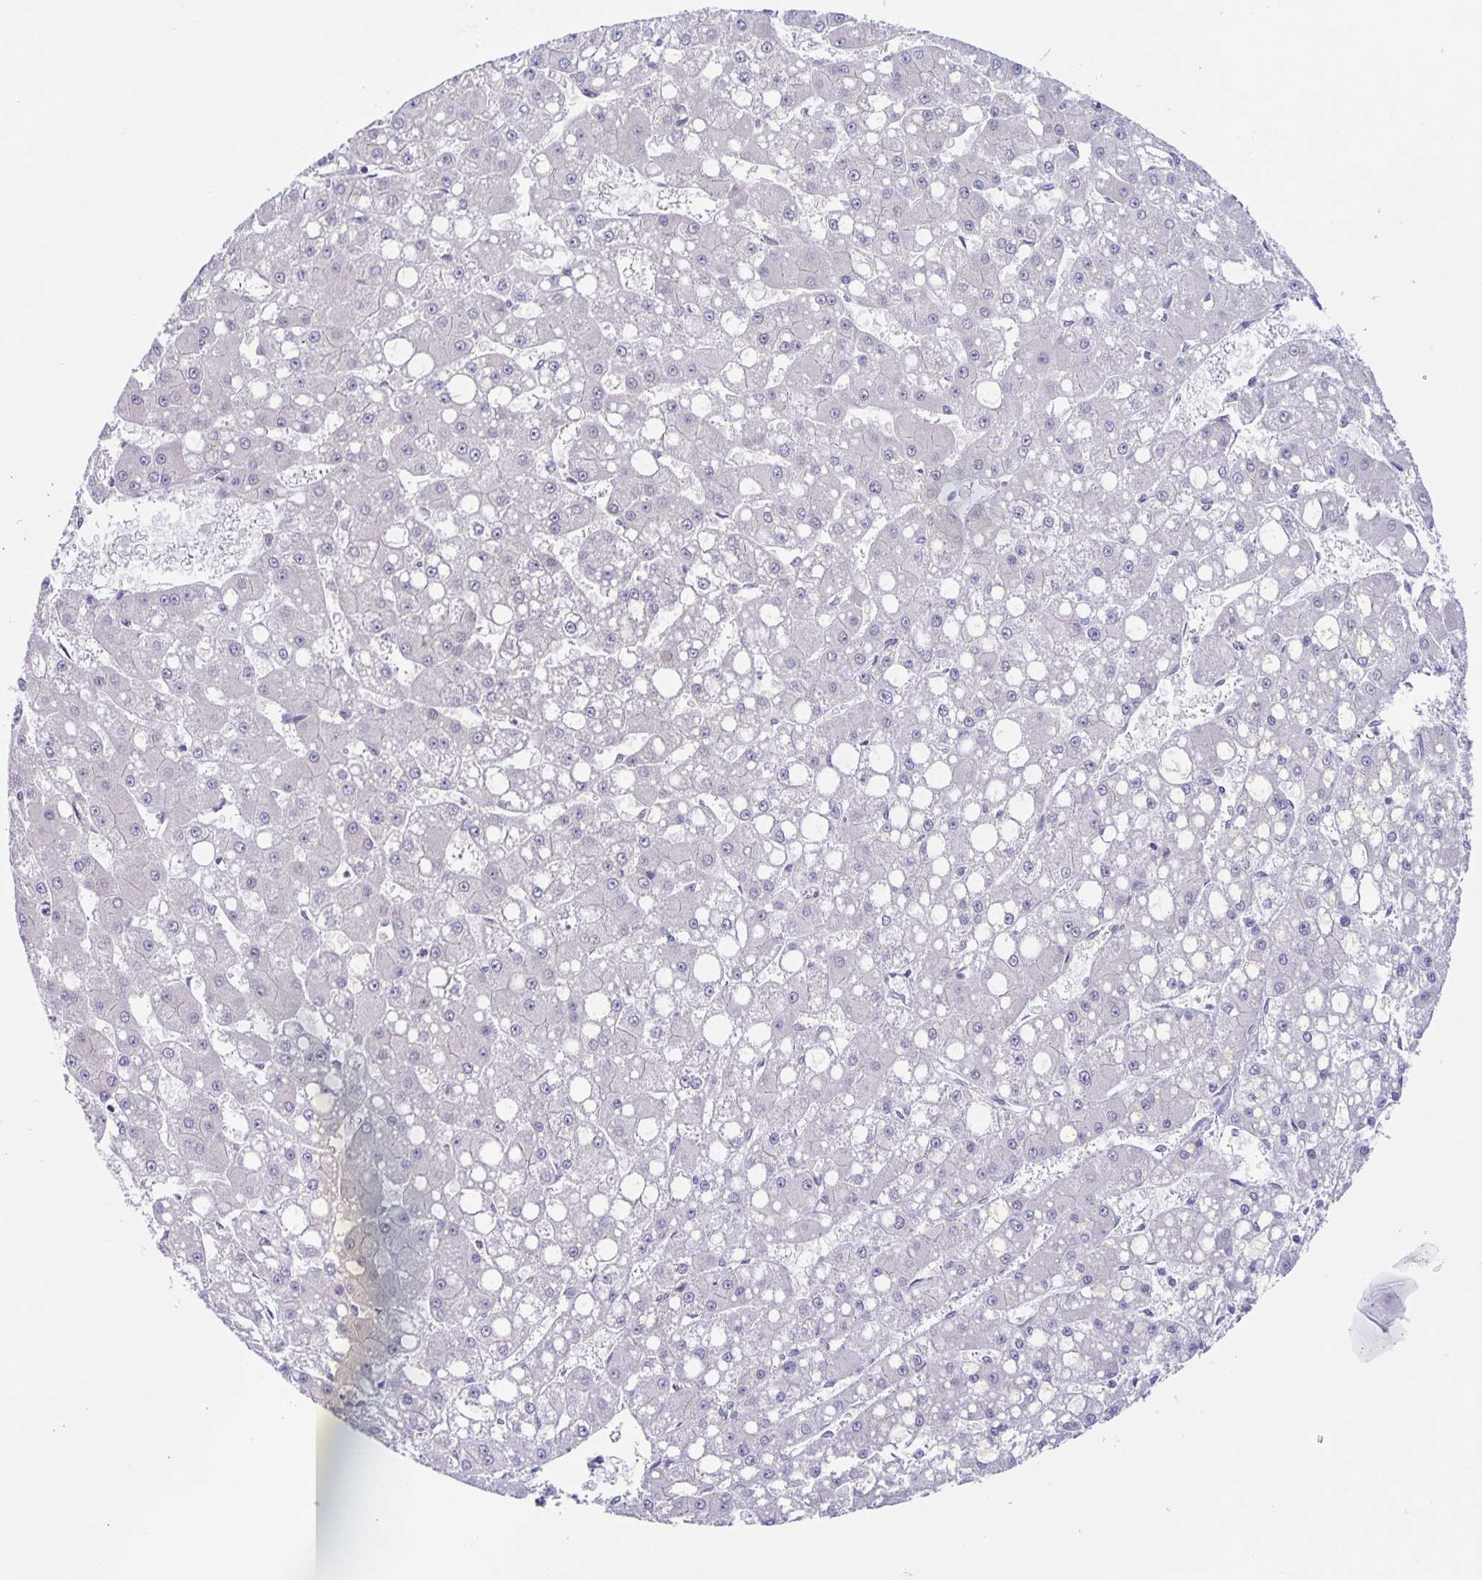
{"staining": {"intensity": "negative", "quantity": "none", "location": "none"}, "tissue": "liver cancer", "cell_type": "Tumor cells", "image_type": "cancer", "snomed": [{"axis": "morphology", "description": "Carcinoma, Hepatocellular, NOS"}, {"axis": "topography", "description": "Liver"}], "caption": "This is an immunohistochemistry photomicrograph of liver cancer. There is no expression in tumor cells.", "gene": "SYNE2", "patient": {"sex": "male", "age": 67}}